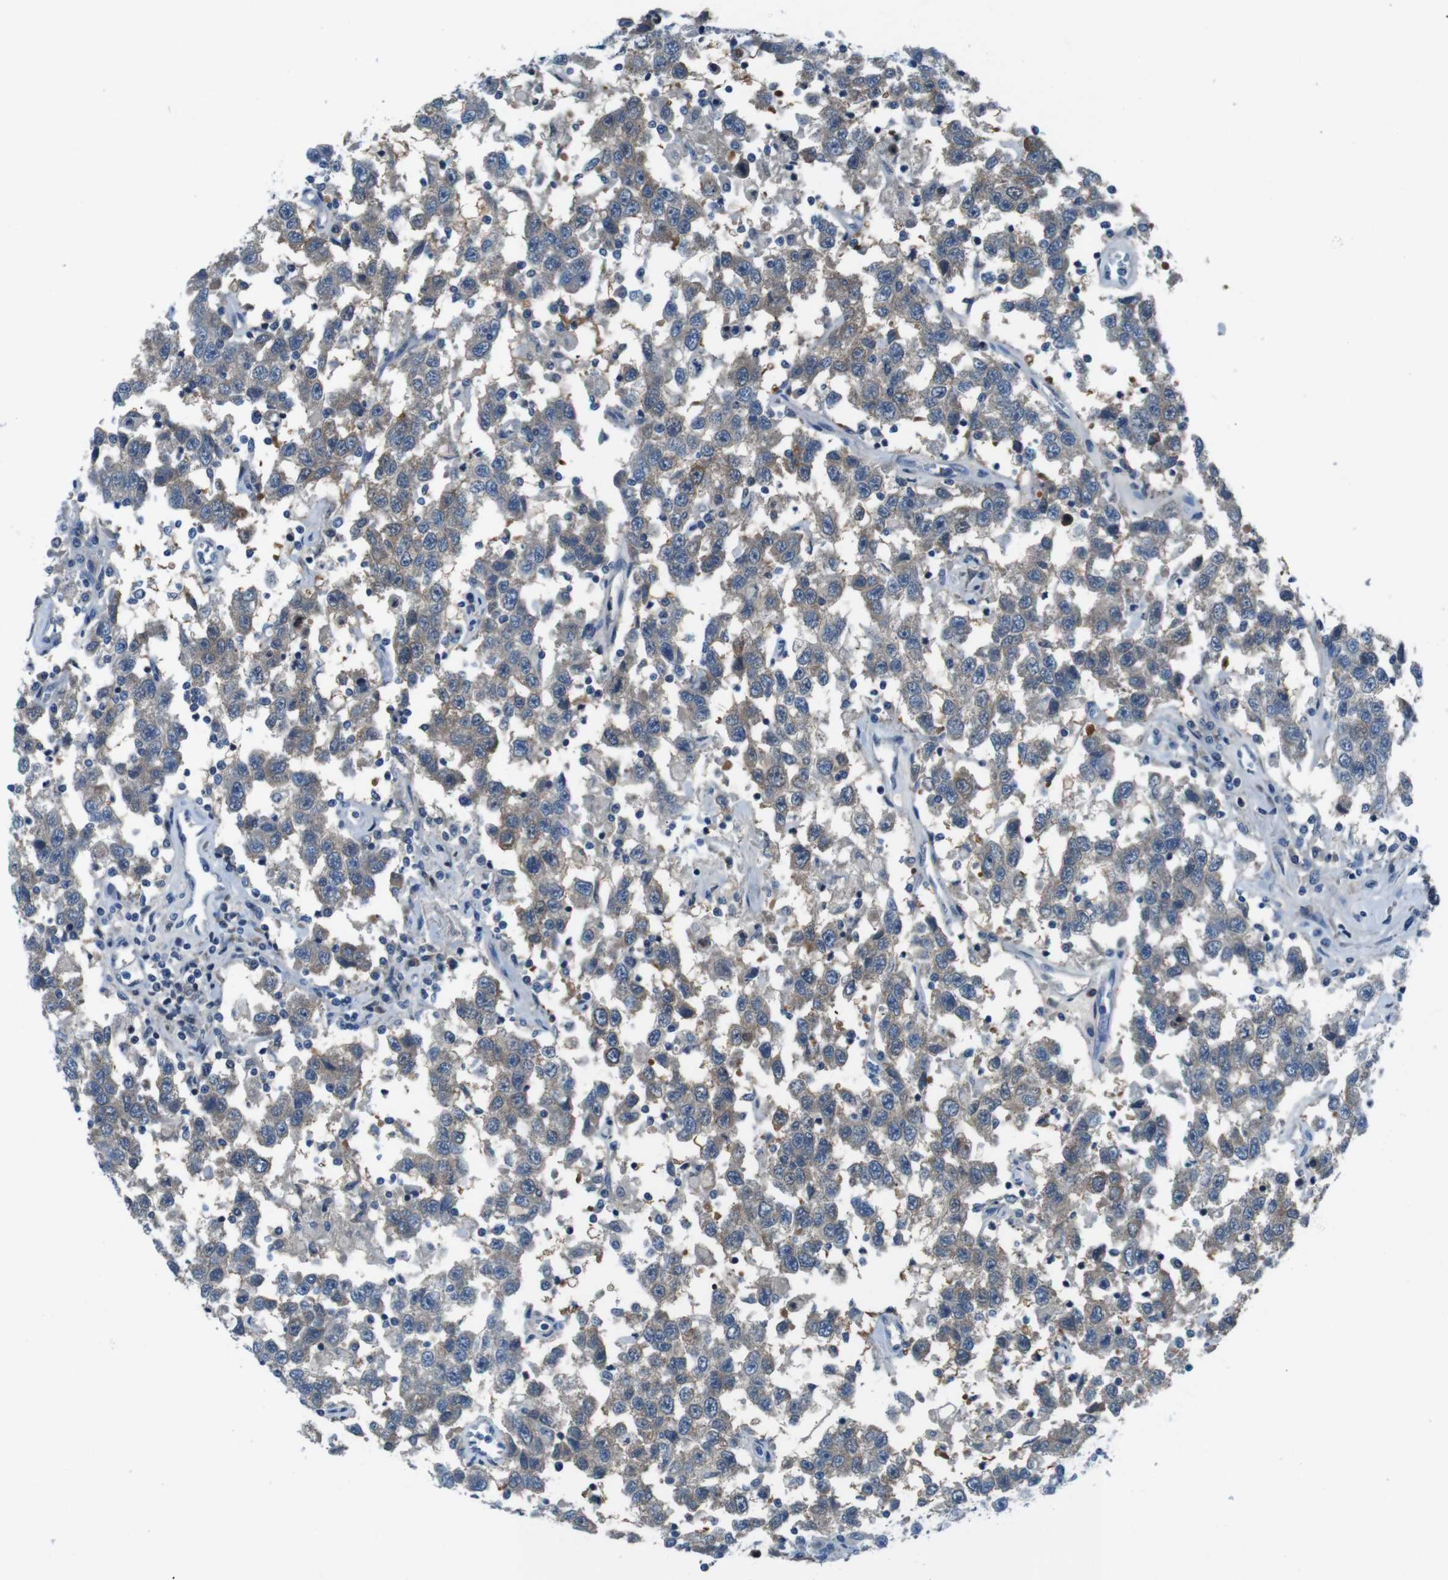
{"staining": {"intensity": "moderate", "quantity": ">75%", "location": "cytoplasmic/membranous"}, "tissue": "testis cancer", "cell_type": "Tumor cells", "image_type": "cancer", "snomed": [{"axis": "morphology", "description": "Seminoma, NOS"}, {"axis": "topography", "description": "Testis"}], "caption": "Testis cancer stained with a protein marker shows moderate staining in tumor cells.", "gene": "NANOS2", "patient": {"sex": "male", "age": 41}}